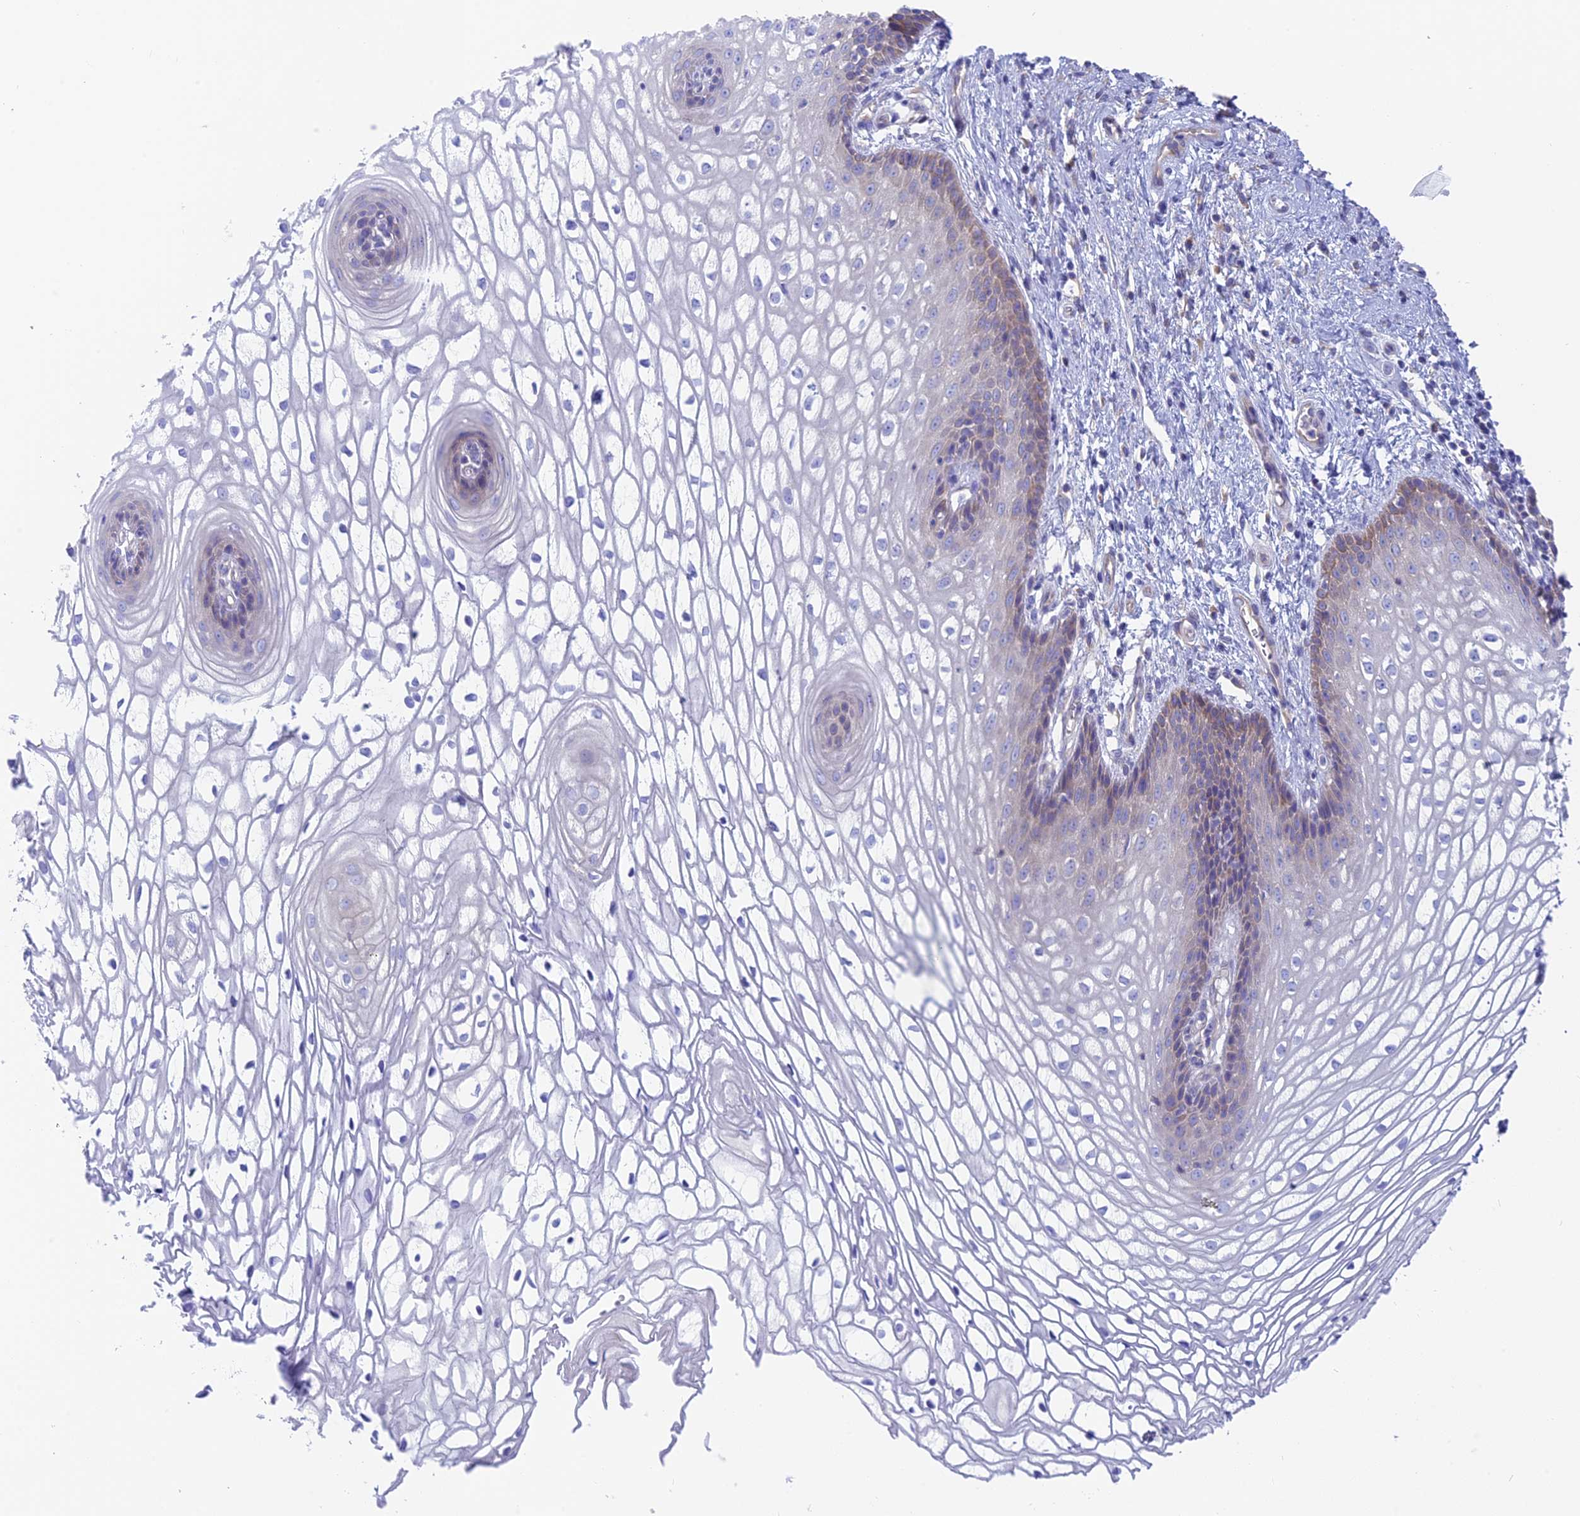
{"staining": {"intensity": "moderate", "quantity": "<25%", "location": "cytoplasmic/membranous"}, "tissue": "vagina", "cell_type": "Squamous epithelial cells", "image_type": "normal", "snomed": [{"axis": "morphology", "description": "Normal tissue, NOS"}, {"axis": "topography", "description": "Vagina"}], "caption": "Immunohistochemical staining of unremarkable human vagina exhibits <25% levels of moderate cytoplasmic/membranous protein staining in about <25% of squamous epithelial cells.", "gene": "LZTFL1", "patient": {"sex": "female", "age": 34}}